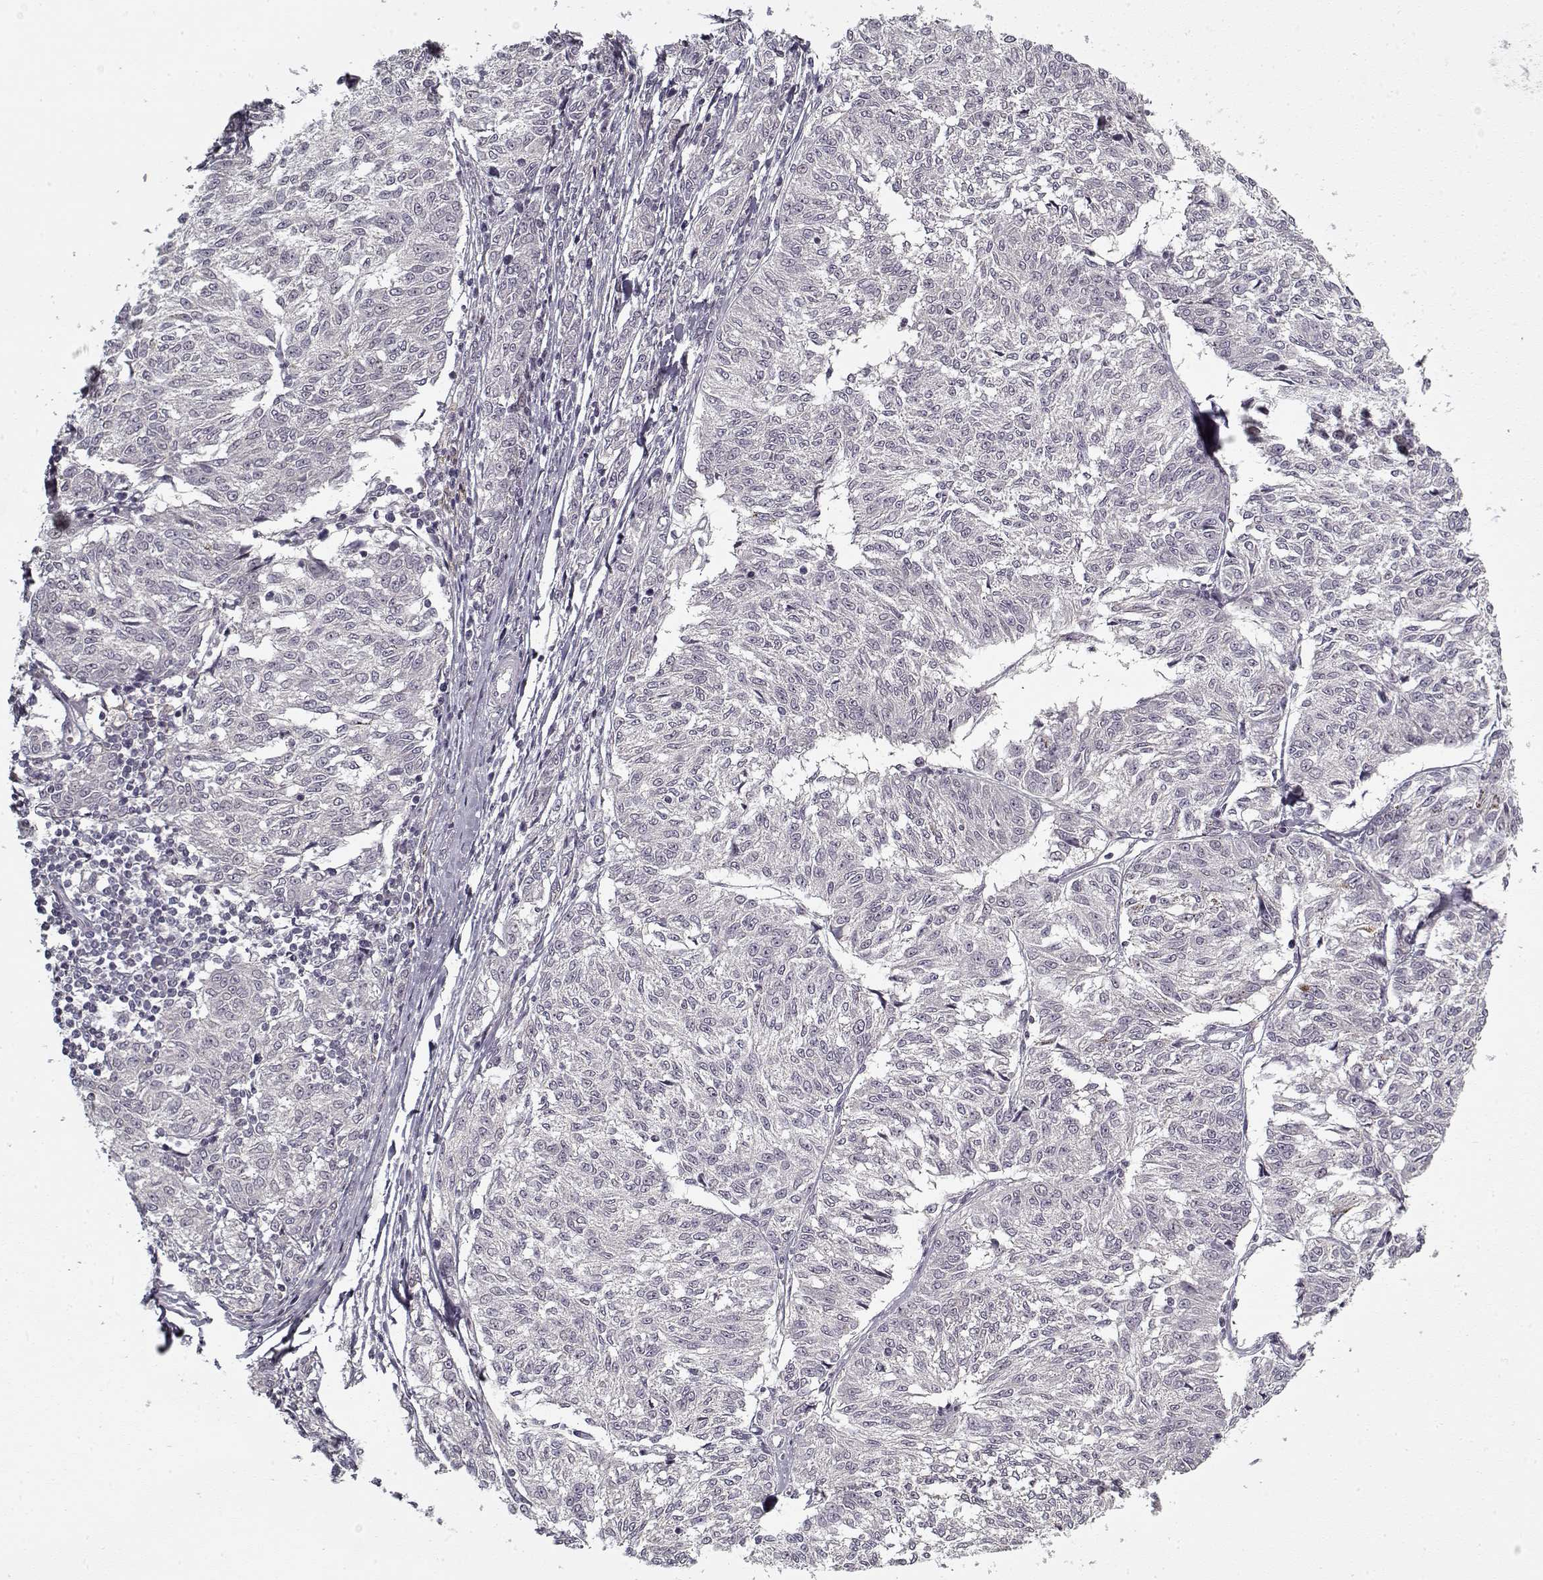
{"staining": {"intensity": "negative", "quantity": "none", "location": "none"}, "tissue": "melanoma", "cell_type": "Tumor cells", "image_type": "cancer", "snomed": [{"axis": "morphology", "description": "Malignant melanoma, NOS"}, {"axis": "topography", "description": "Skin"}], "caption": "The IHC image has no significant expression in tumor cells of melanoma tissue. (DAB IHC, high magnification).", "gene": "LAMA2", "patient": {"sex": "female", "age": 72}}